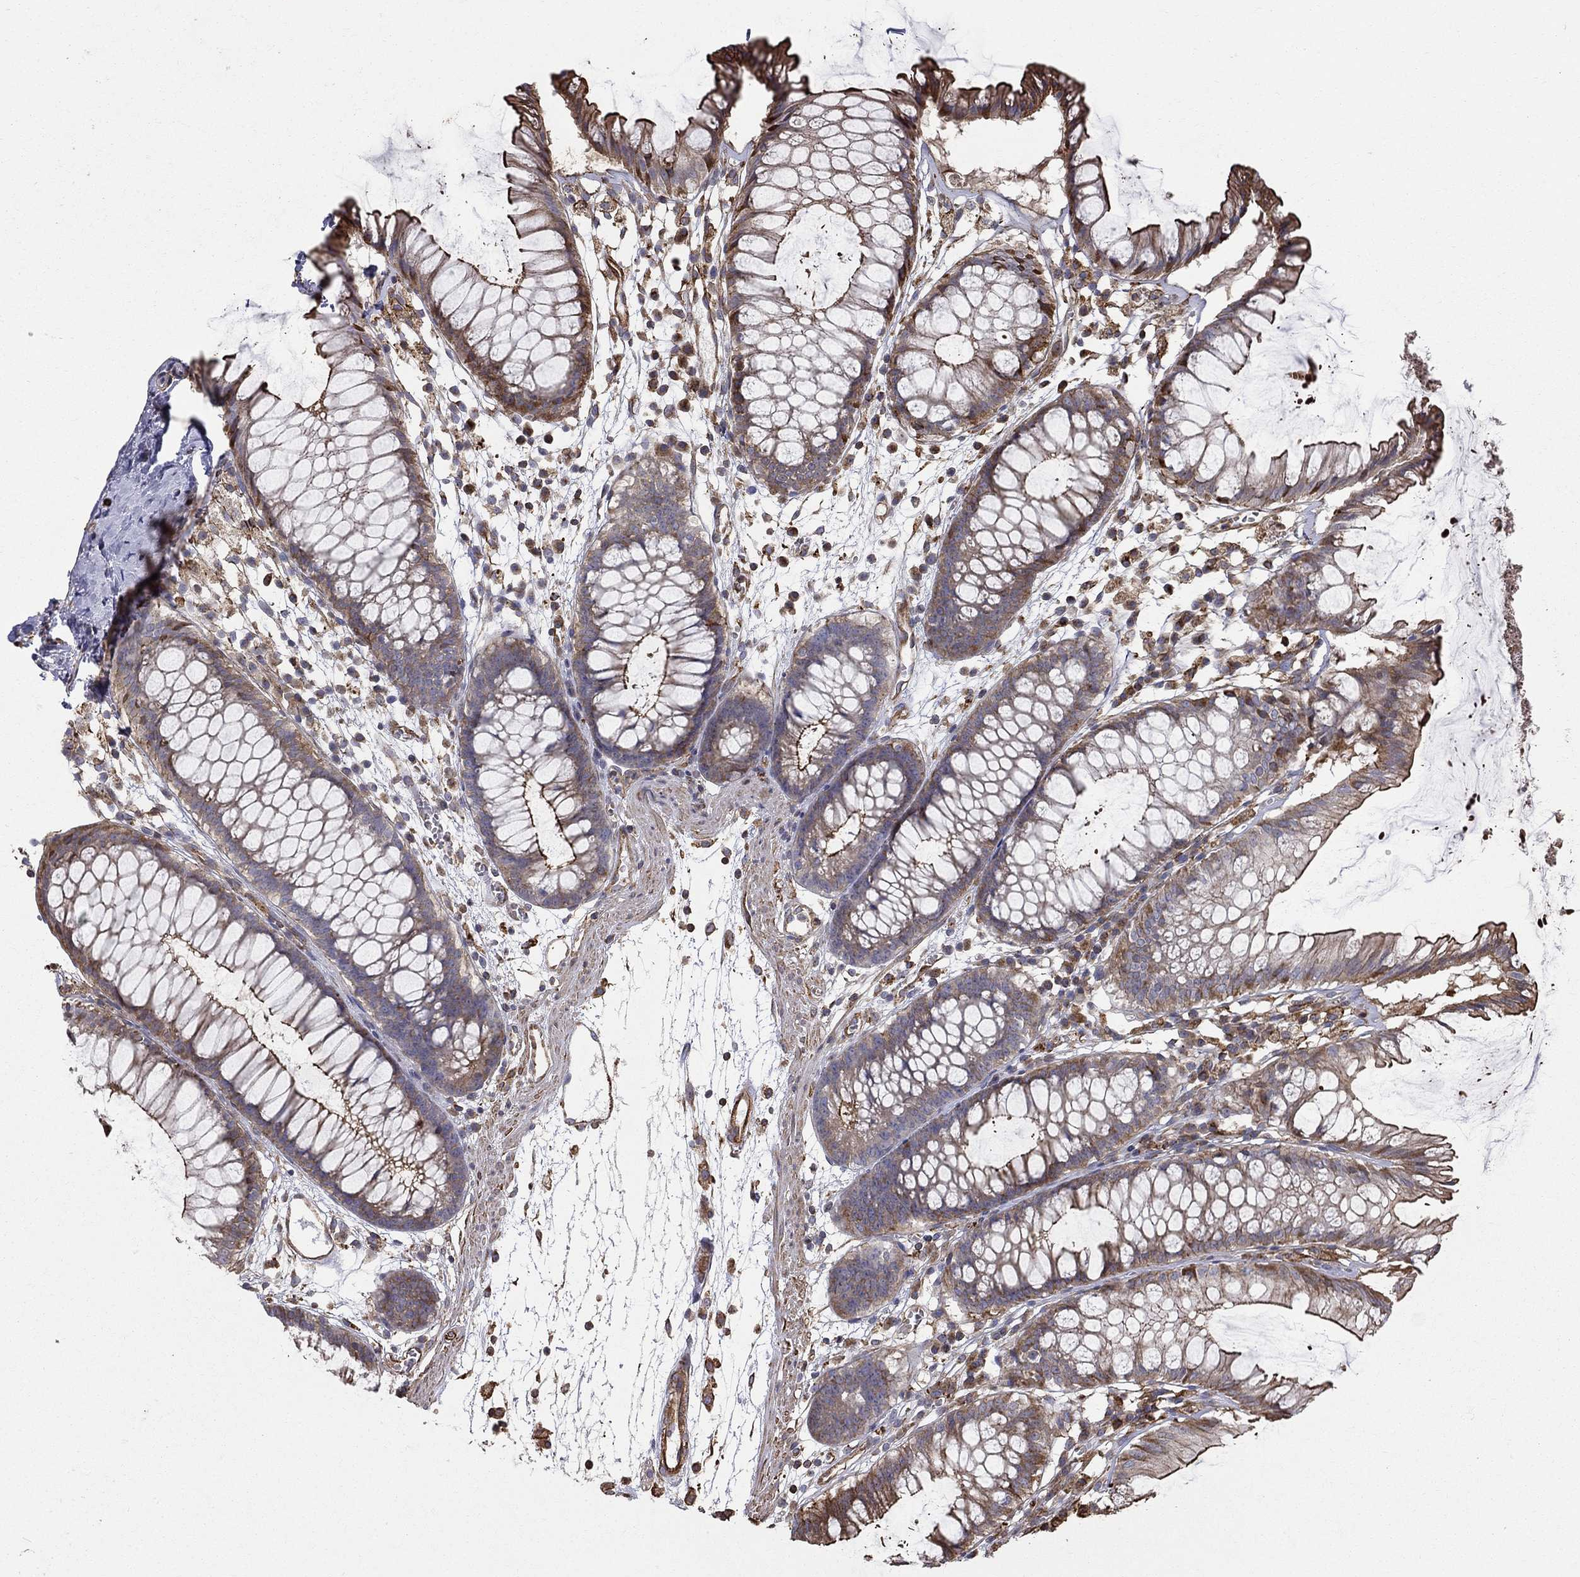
{"staining": {"intensity": "strong", "quantity": ">75%", "location": "cytoplasmic/membranous"}, "tissue": "colon", "cell_type": "Endothelial cells", "image_type": "normal", "snomed": [{"axis": "morphology", "description": "Normal tissue, NOS"}, {"axis": "morphology", "description": "Adenocarcinoma, NOS"}, {"axis": "topography", "description": "Colon"}], "caption": "High-power microscopy captured an IHC image of normal colon, revealing strong cytoplasmic/membranous staining in about >75% of endothelial cells. The staining is performed using DAB (3,3'-diaminobenzidine) brown chromogen to label protein expression. The nuclei are counter-stained blue using hematoxylin.", "gene": "NPHP1", "patient": {"sex": "male", "age": 65}}